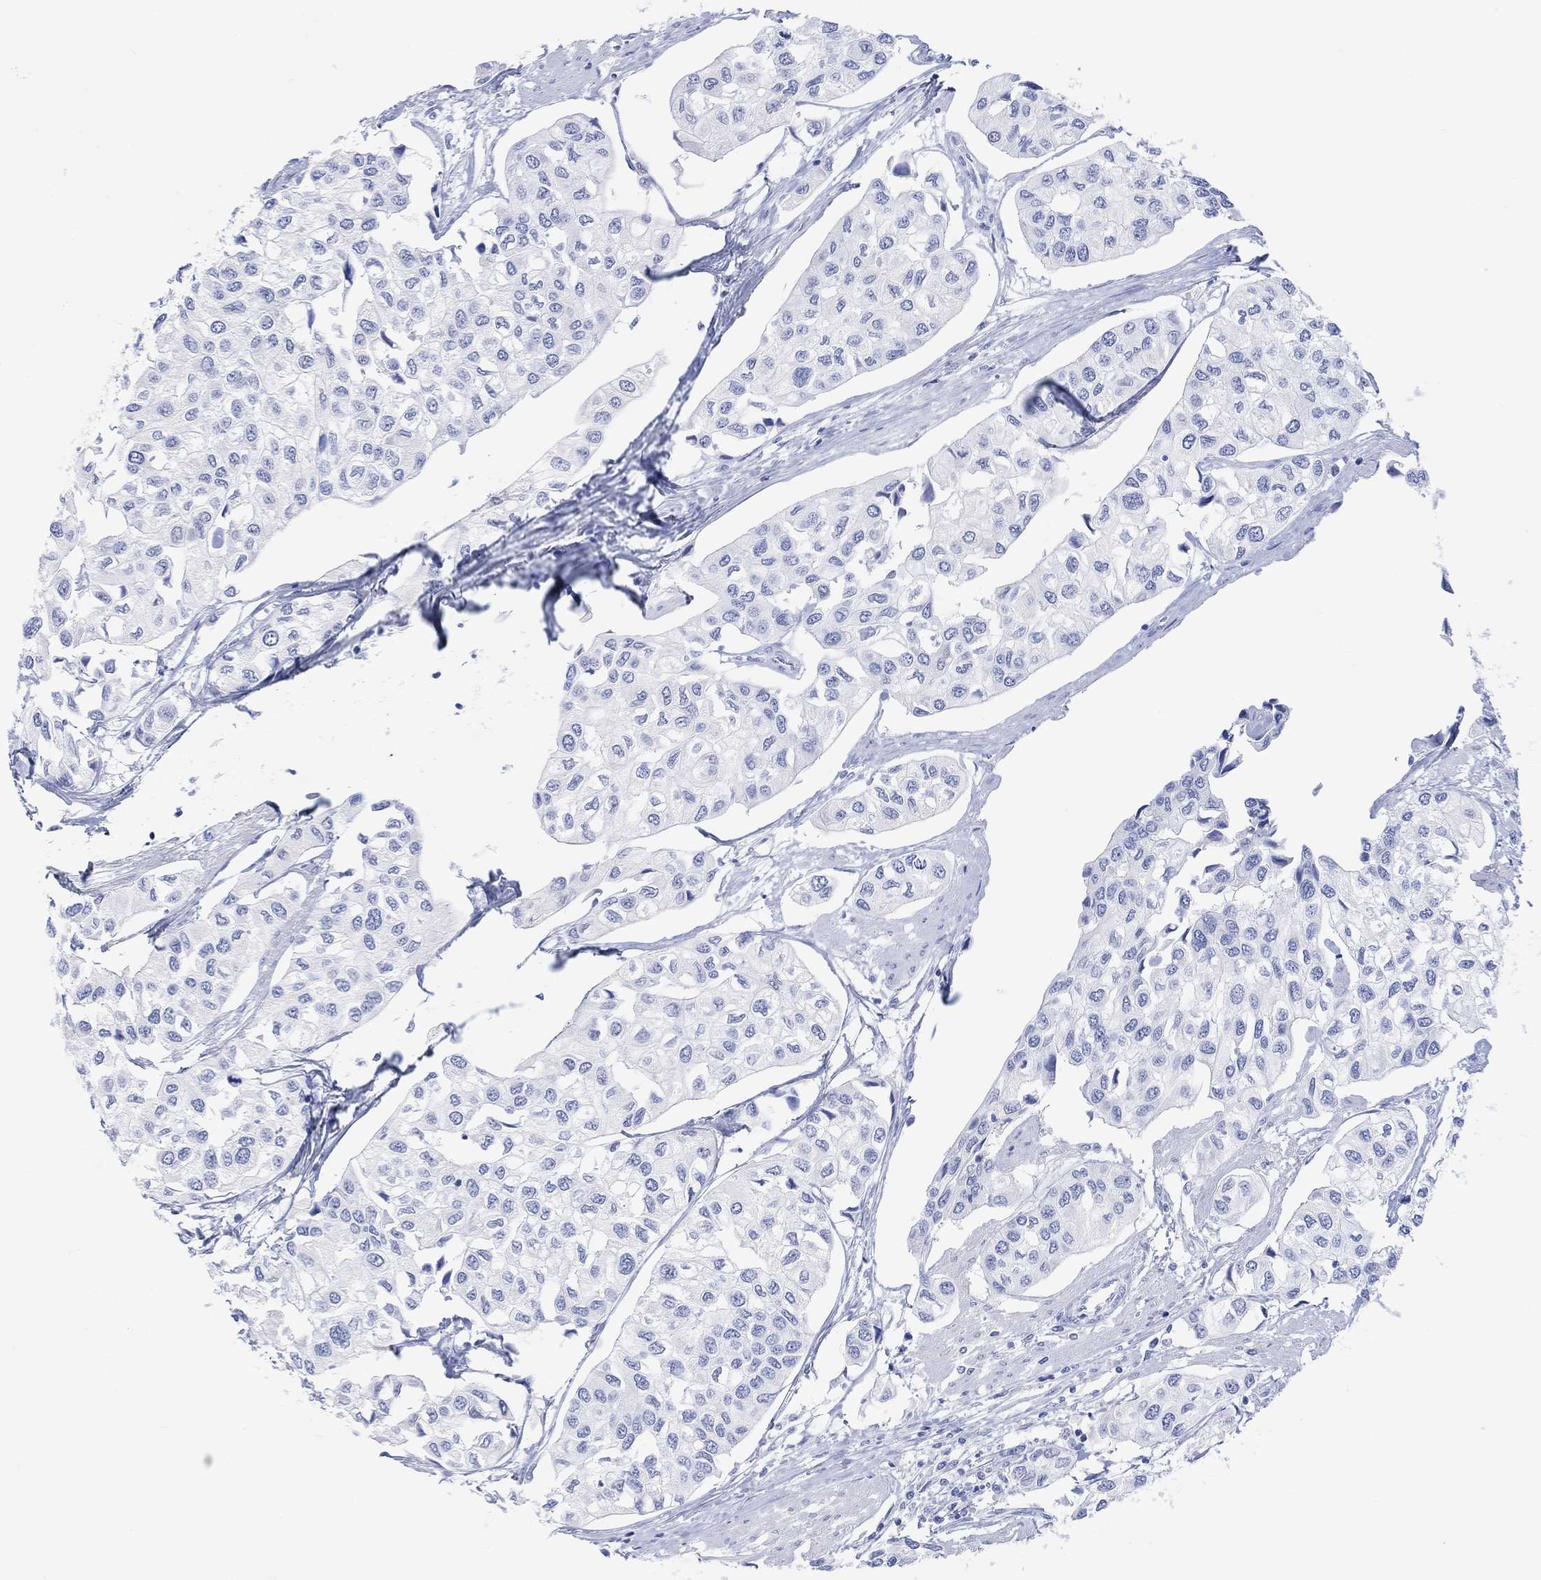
{"staining": {"intensity": "negative", "quantity": "none", "location": "none"}, "tissue": "urothelial cancer", "cell_type": "Tumor cells", "image_type": "cancer", "snomed": [{"axis": "morphology", "description": "Urothelial carcinoma, High grade"}, {"axis": "topography", "description": "Urinary bladder"}], "caption": "DAB immunohistochemical staining of urothelial cancer displays no significant positivity in tumor cells.", "gene": "CALCA", "patient": {"sex": "male", "age": 73}}